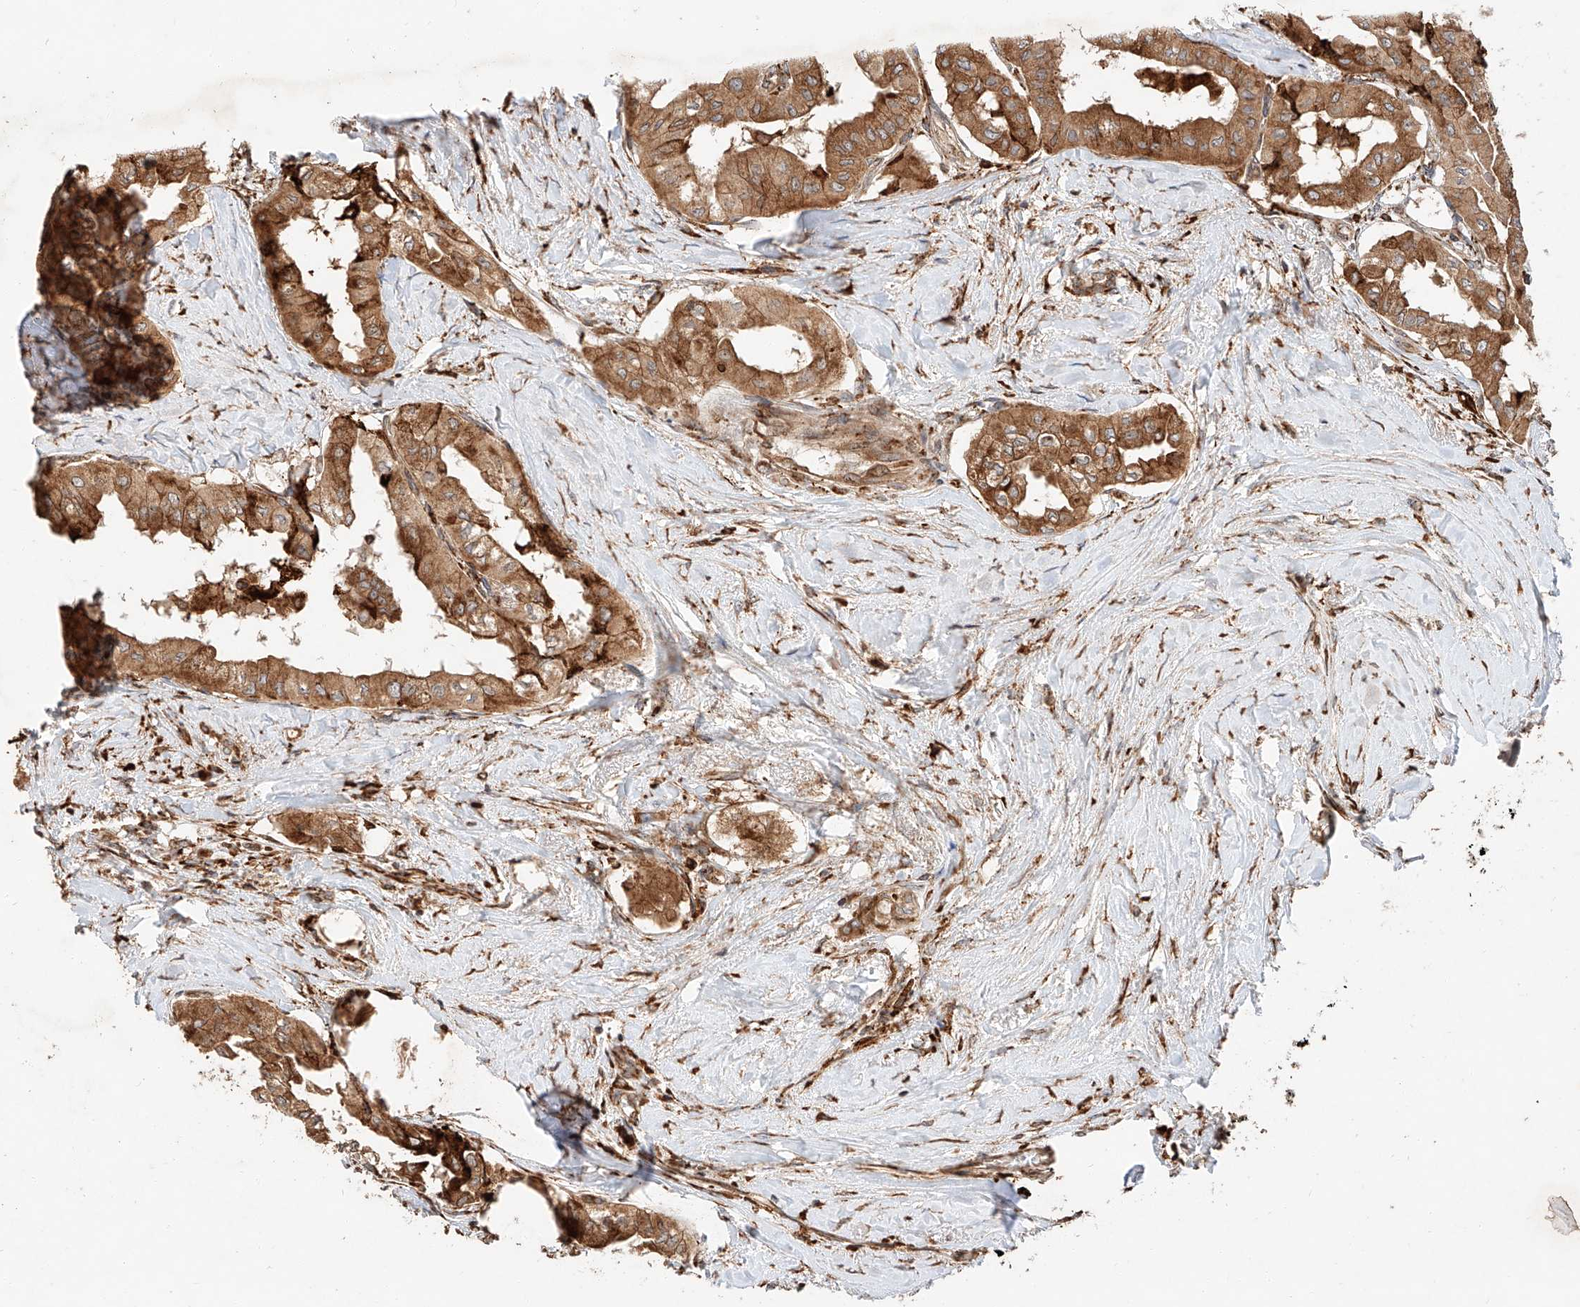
{"staining": {"intensity": "moderate", "quantity": ">75%", "location": "cytoplasmic/membranous"}, "tissue": "thyroid cancer", "cell_type": "Tumor cells", "image_type": "cancer", "snomed": [{"axis": "morphology", "description": "Papillary adenocarcinoma, NOS"}, {"axis": "topography", "description": "Thyroid gland"}], "caption": "Immunohistochemical staining of human thyroid cancer (papillary adenocarcinoma) shows medium levels of moderate cytoplasmic/membranous expression in approximately >75% of tumor cells.", "gene": "ZNF84", "patient": {"sex": "female", "age": 59}}